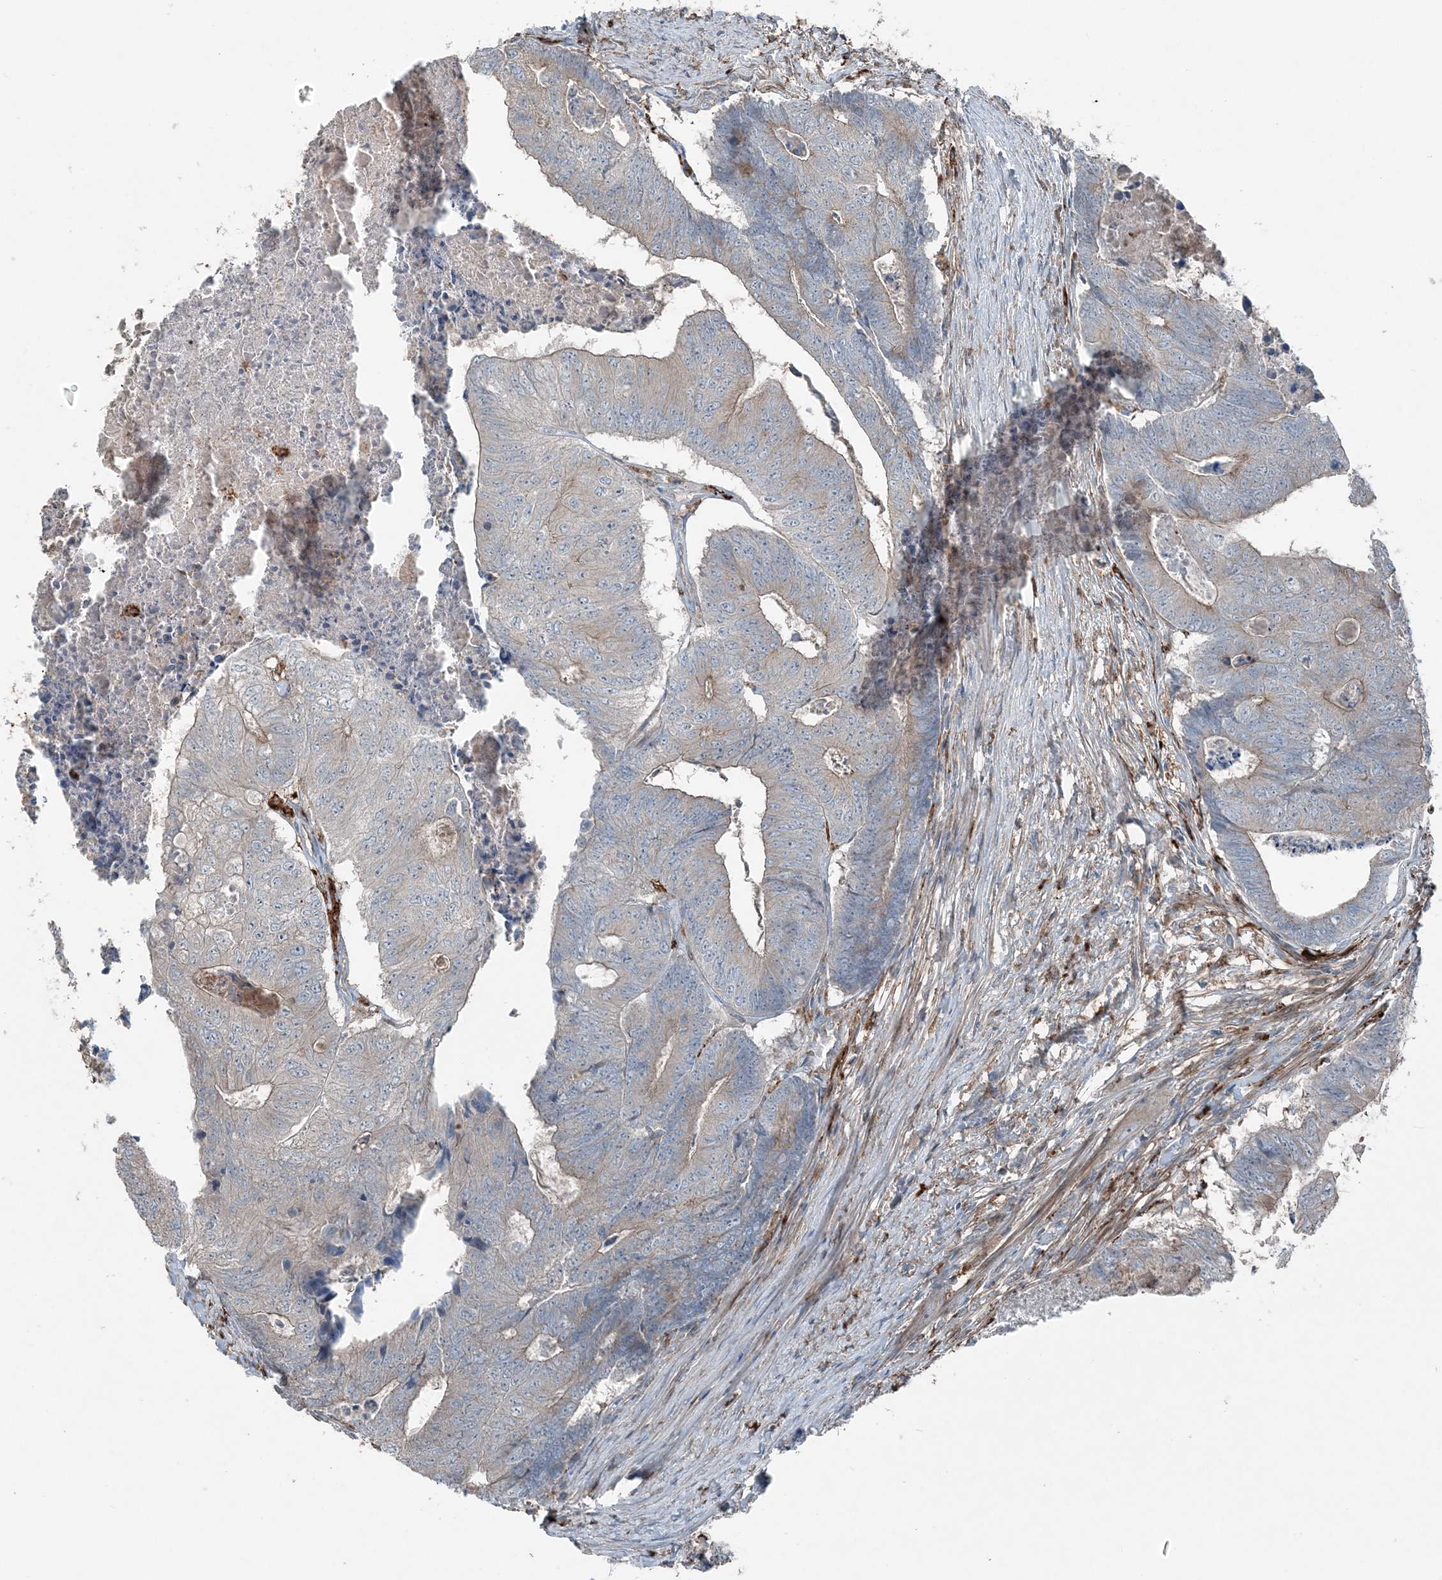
{"staining": {"intensity": "weak", "quantity": "25%-75%", "location": "cytoplasmic/membranous"}, "tissue": "colorectal cancer", "cell_type": "Tumor cells", "image_type": "cancer", "snomed": [{"axis": "morphology", "description": "Adenocarcinoma, NOS"}, {"axis": "topography", "description": "Colon"}], "caption": "Colorectal adenocarcinoma stained with DAB (3,3'-diaminobenzidine) immunohistochemistry (IHC) shows low levels of weak cytoplasmic/membranous staining in about 25%-75% of tumor cells.", "gene": "KY", "patient": {"sex": "female", "age": 67}}